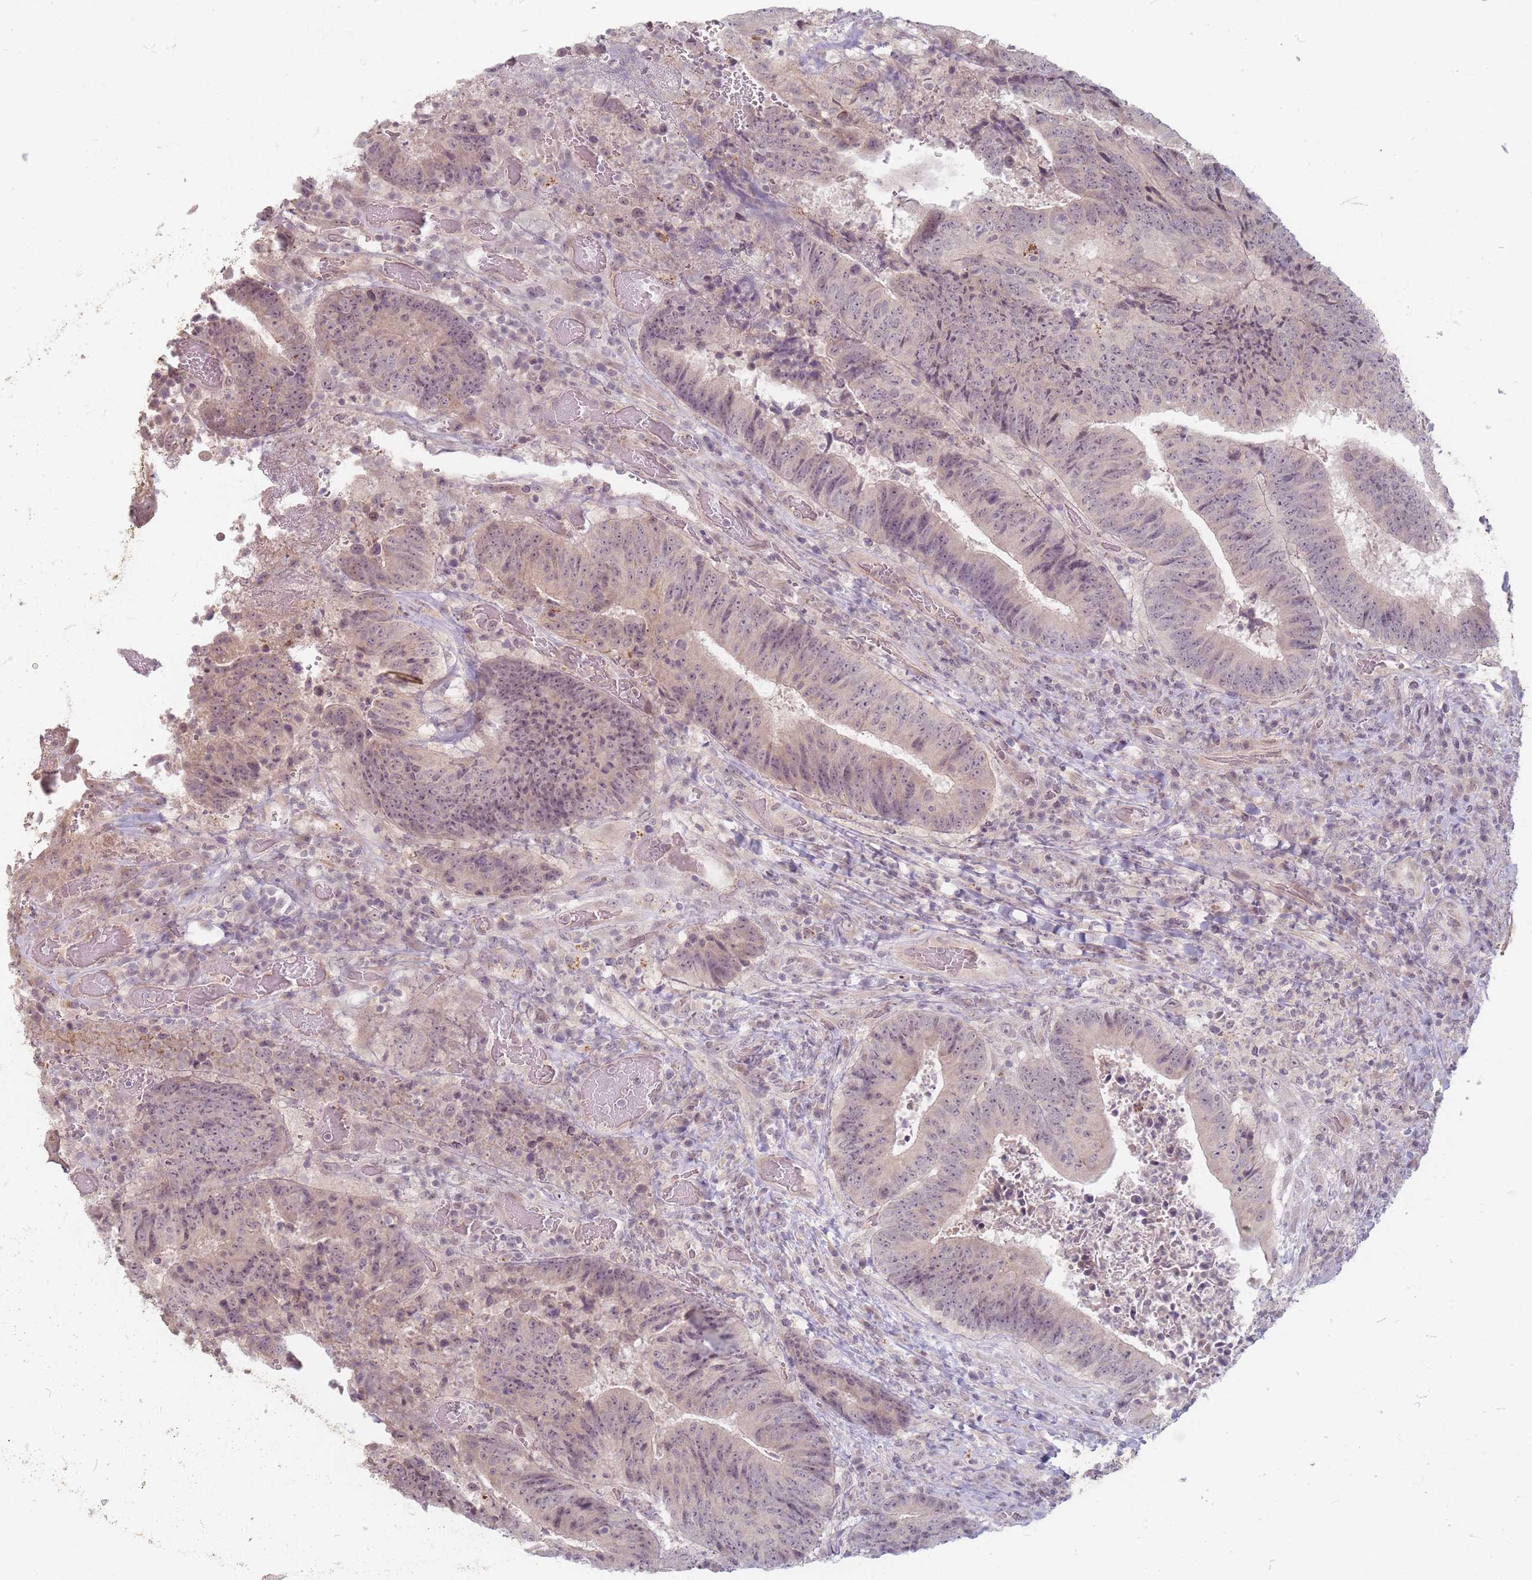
{"staining": {"intensity": "weak", "quantity": ">75%", "location": "cytoplasmic/membranous,nuclear"}, "tissue": "colorectal cancer", "cell_type": "Tumor cells", "image_type": "cancer", "snomed": [{"axis": "morphology", "description": "Adenocarcinoma, NOS"}, {"axis": "topography", "description": "Rectum"}], "caption": "Adenocarcinoma (colorectal) stained with immunohistochemistry (IHC) displays weak cytoplasmic/membranous and nuclear staining in about >75% of tumor cells. Using DAB (3,3'-diaminobenzidine) (brown) and hematoxylin (blue) stains, captured at high magnification using brightfield microscopy.", "gene": "GABRA6", "patient": {"sex": "male", "age": 72}}